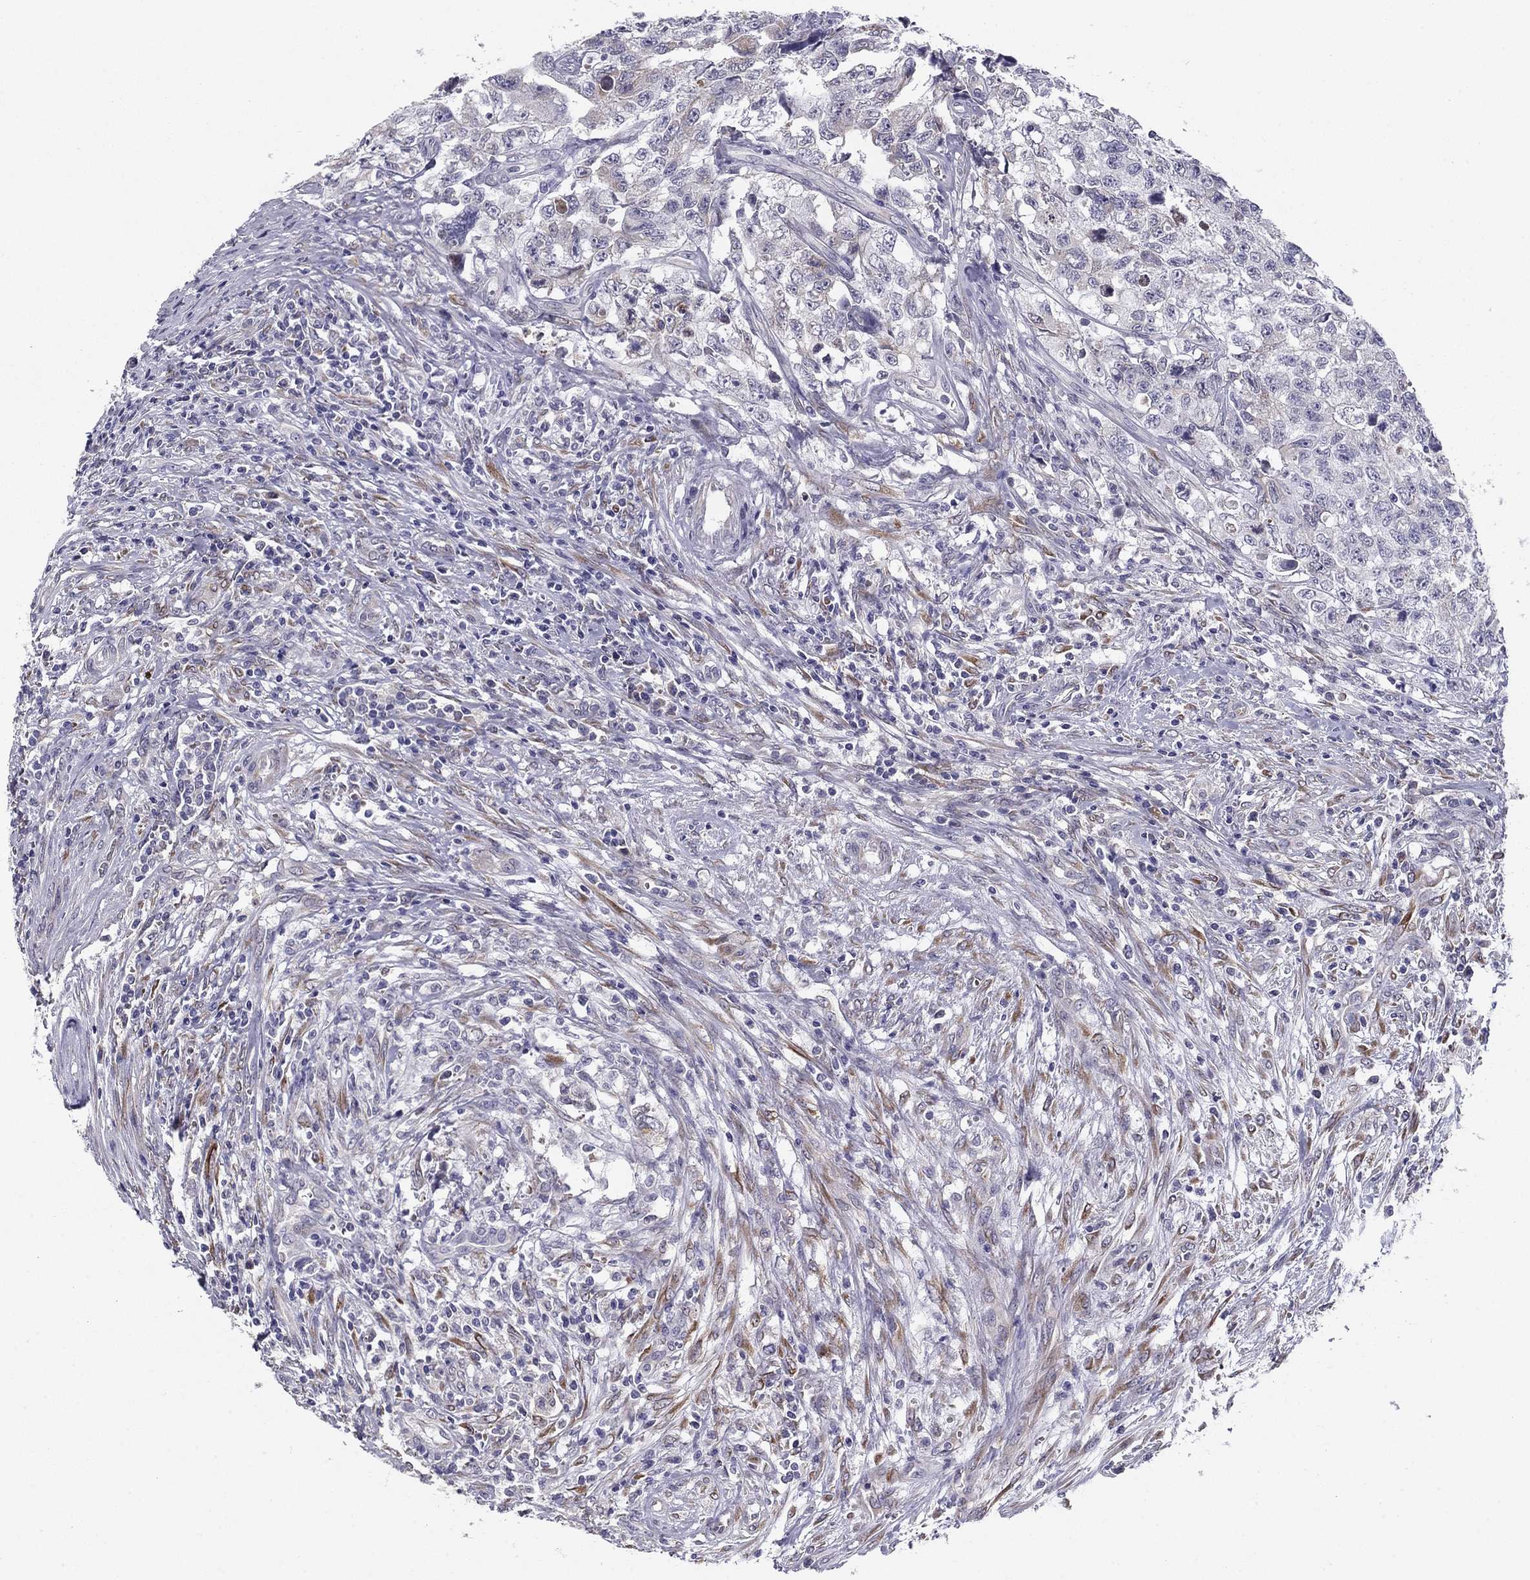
{"staining": {"intensity": "moderate", "quantity": "<25%", "location": "cytoplasmic/membranous"}, "tissue": "testis cancer", "cell_type": "Tumor cells", "image_type": "cancer", "snomed": [{"axis": "morphology", "description": "Carcinoma, Embryonal, NOS"}, {"axis": "topography", "description": "Testis"}], "caption": "Immunohistochemistry staining of testis cancer (embryonal carcinoma), which reveals low levels of moderate cytoplasmic/membranous staining in about <25% of tumor cells indicating moderate cytoplasmic/membranous protein staining. The staining was performed using DAB (brown) for protein detection and nuclei were counterstained in hematoxylin (blue).", "gene": "TMED3", "patient": {"sex": "male", "age": 24}}